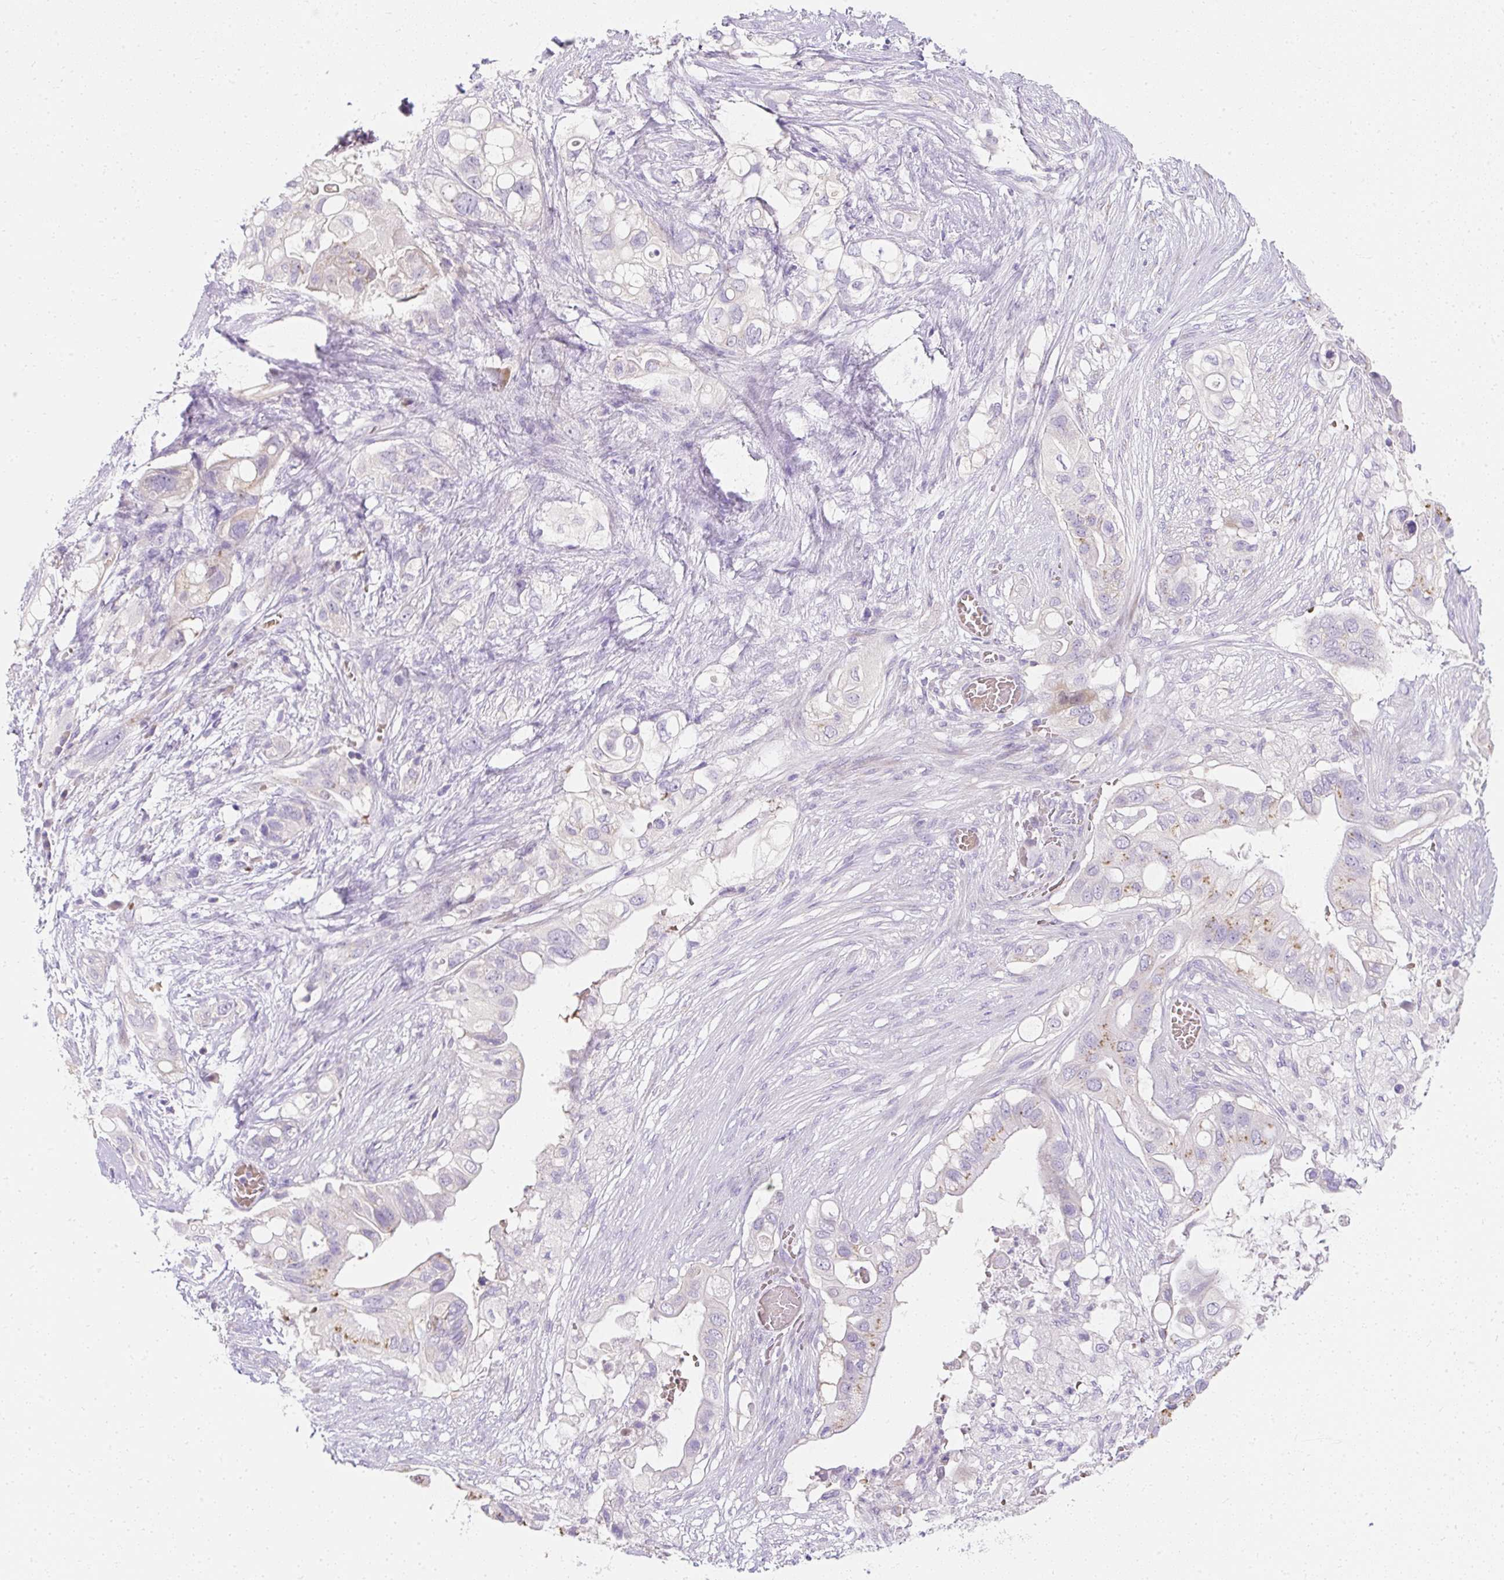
{"staining": {"intensity": "moderate", "quantity": "<25%", "location": "cytoplasmic/membranous"}, "tissue": "pancreatic cancer", "cell_type": "Tumor cells", "image_type": "cancer", "snomed": [{"axis": "morphology", "description": "Adenocarcinoma, NOS"}, {"axis": "topography", "description": "Pancreas"}], "caption": "A brown stain labels moderate cytoplasmic/membranous expression of a protein in pancreatic cancer (adenocarcinoma) tumor cells.", "gene": "DTX4", "patient": {"sex": "female", "age": 72}}